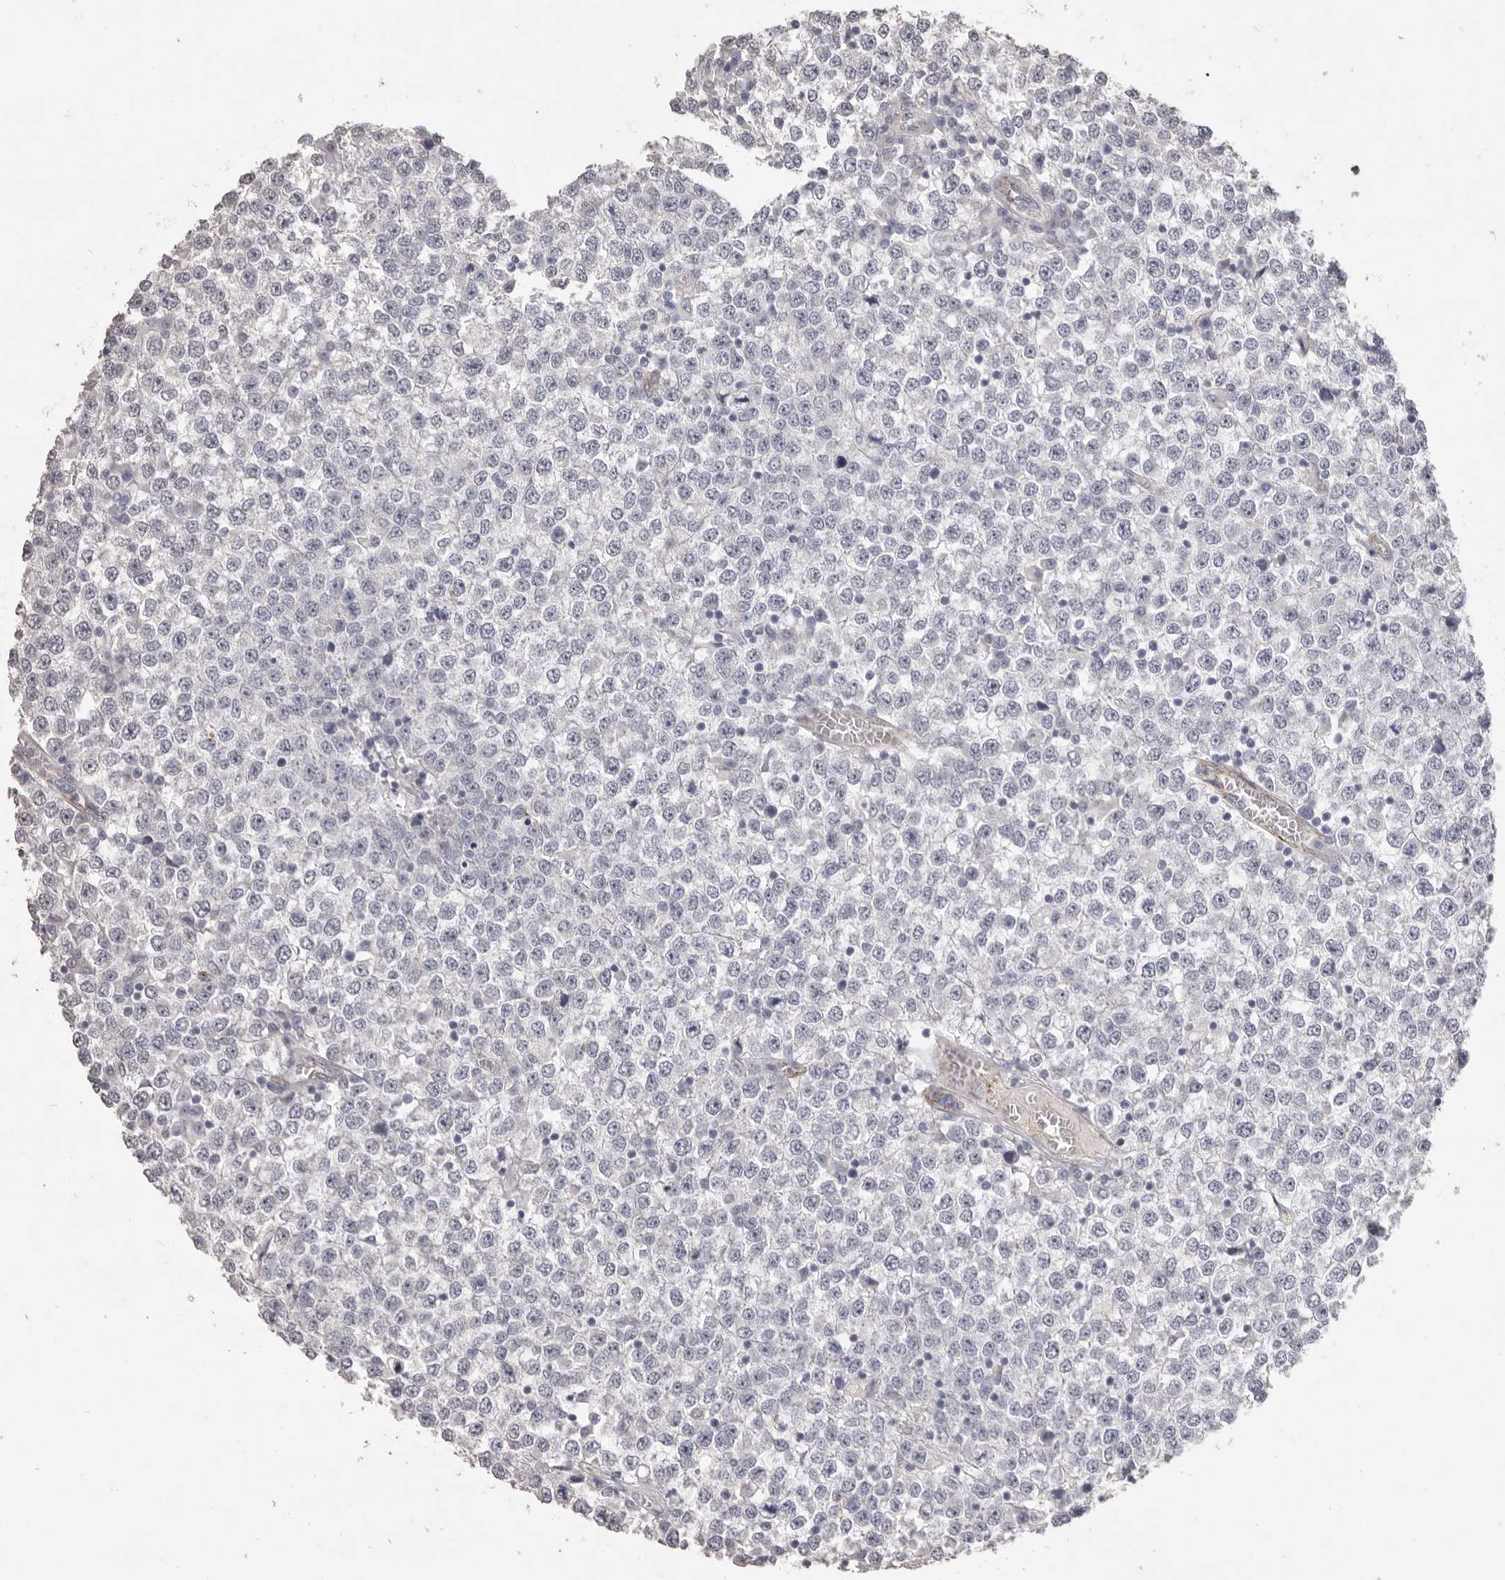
{"staining": {"intensity": "negative", "quantity": "none", "location": "none"}, "tissue": "testis cancer", "cell_type": "Tumor cells", "image_type": "cancer", "snomed": [{"axis": "morphology", "description": "Seminoma, NOS"}, {"axis": "topography", "description": "Testis"}], "caption": "DAB (3,3'-diaminobenzidine) immunohistochemical staining of testis cancer (seminoma) exhibits no significant expression in tumor cells.", "gene": "ZYG11B", "patient": {"sex": "male", "age": 65}}